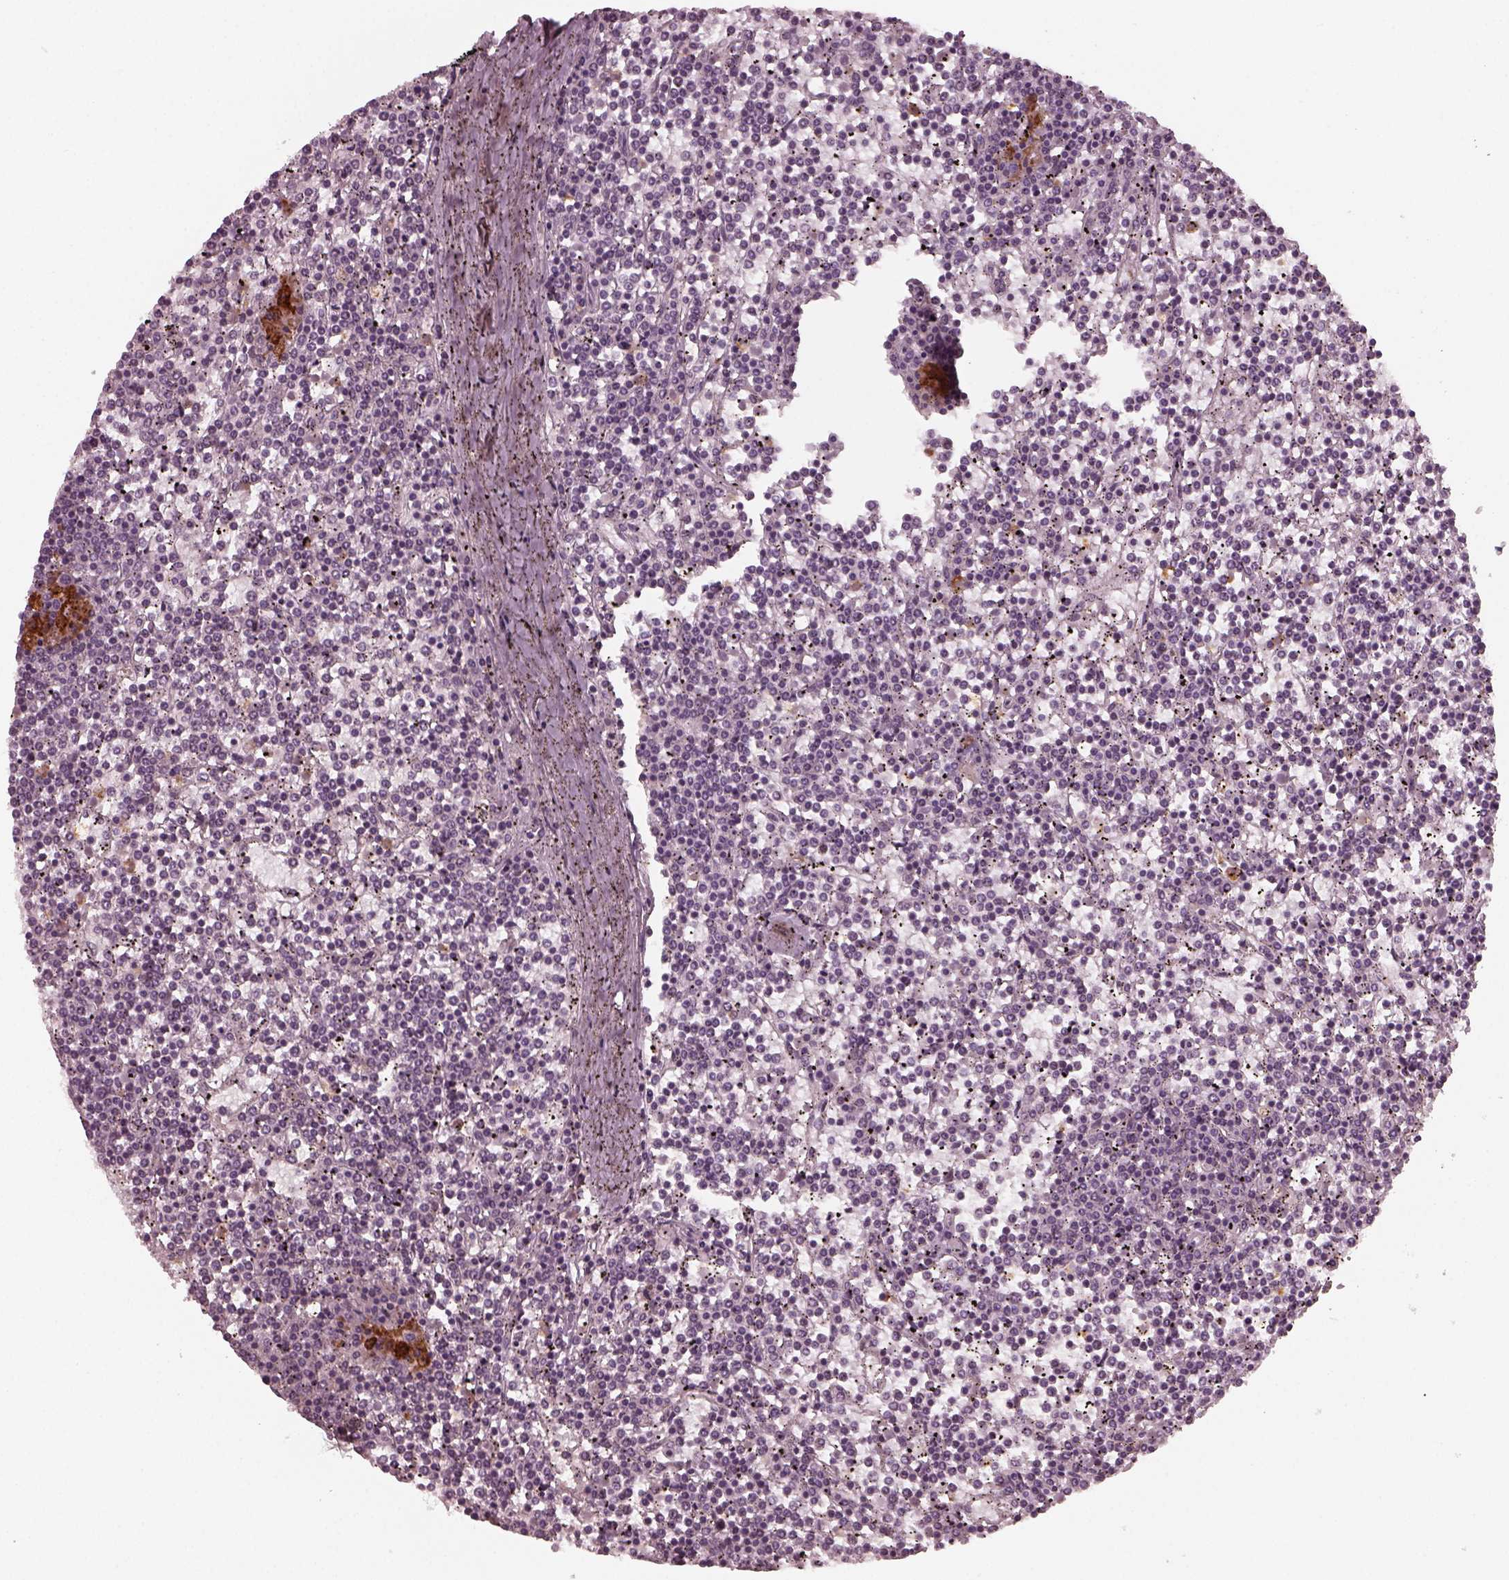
{"staining": {"intensity": "negative", "quantity": "none", "location": "none"}, "tissue": "lymphoma", "cell_type": "Tumor cells", "image_type": "cancer", "snomed": [{"axis": "morphology", "description": "Malignant lymphoma, non-Hodgkin's type, Low grade"}, {"axis": "topography", "description": "Spleen"}], "caption": "Tumor cells are negative for brown protein staining in lymphoma. The staining was performed using DAB to visualize the protein expression in brown, while the nuclei were stained in blue with hematoxylin (Magnification: 20x).", "gene": "CHIT1", "patient": {"sex": "female", "age": 19}}